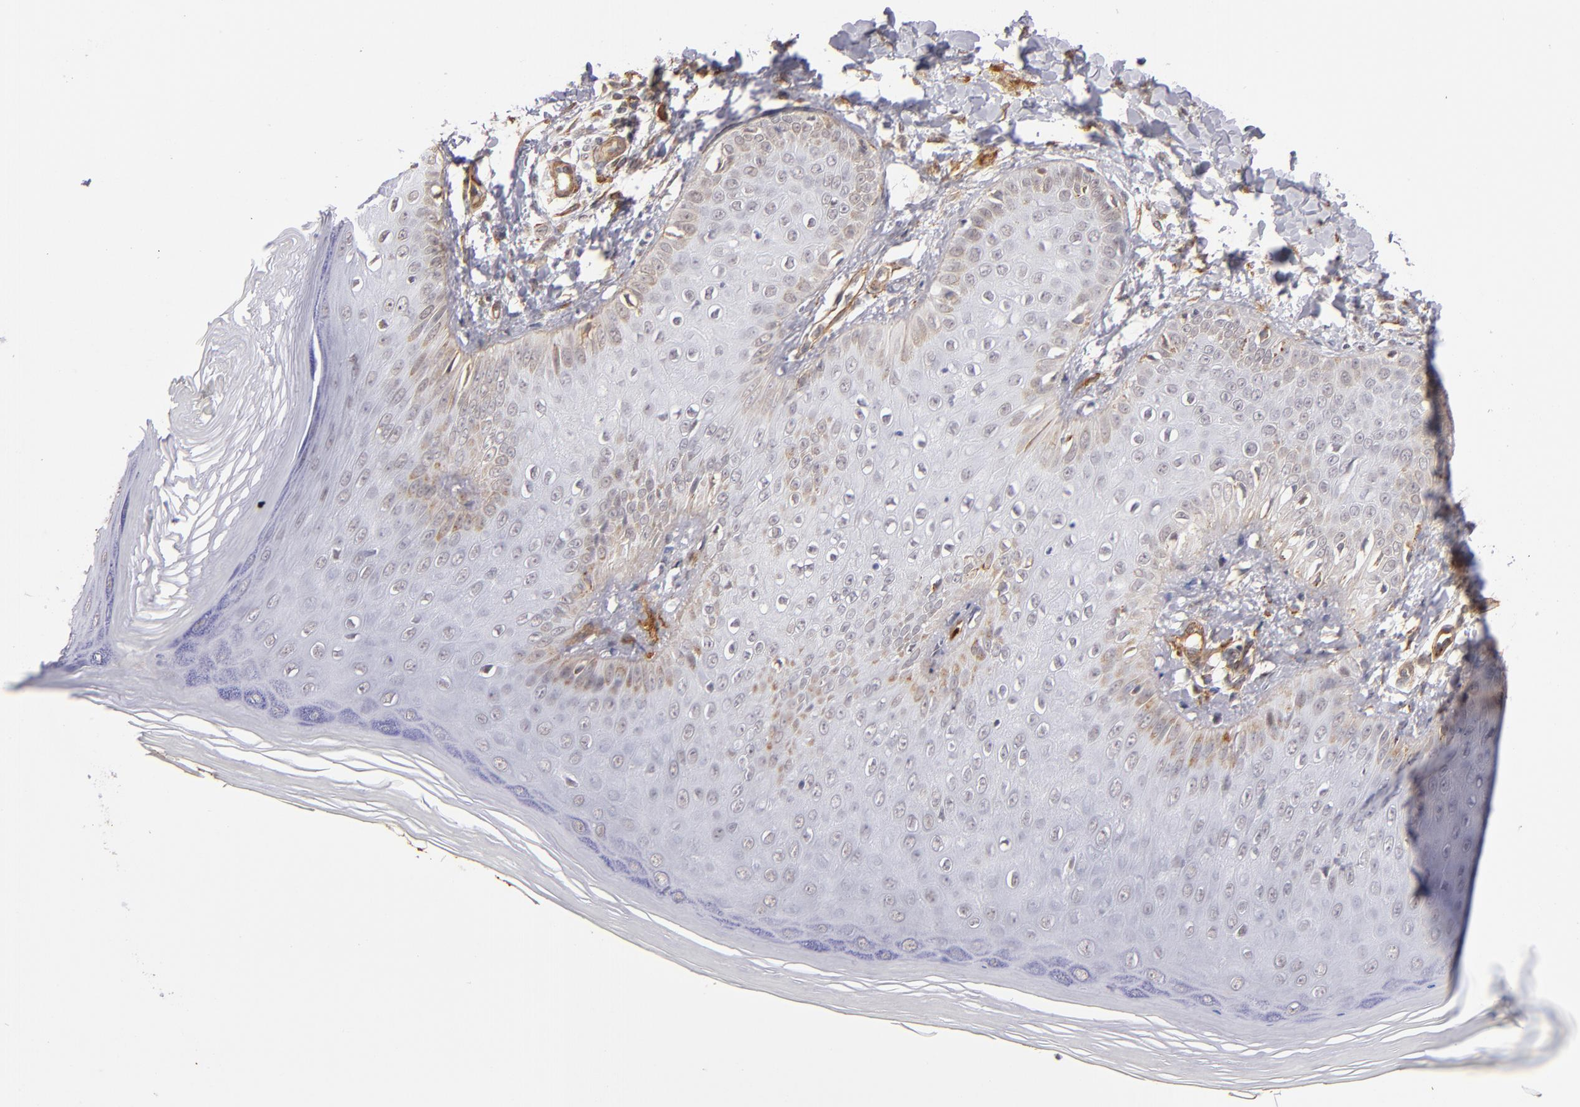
{"staining": {"intensity": "weak", "quantity": "<25%", "location": "cytoplasmic/membranous"}, "tissue": "skin", "cell_type": "Epidermal cells", "image_type": "normal", "snomed": [{"axis": "morphology", "description": "Normal tissue, NOS"}, {"axis": "morphology", "description": "Inflammation, NOS"}, {"axis": "topography", "description": "Soft tissue"}, {"axis": "topography", "description": "Anal"}], "caption": "Epidermal cells are negative for brown protein staining in normal skin. Nuclei are stained in blue.", "gene": "LAMC1", "patient": {"sex": "female", "age": 15}}